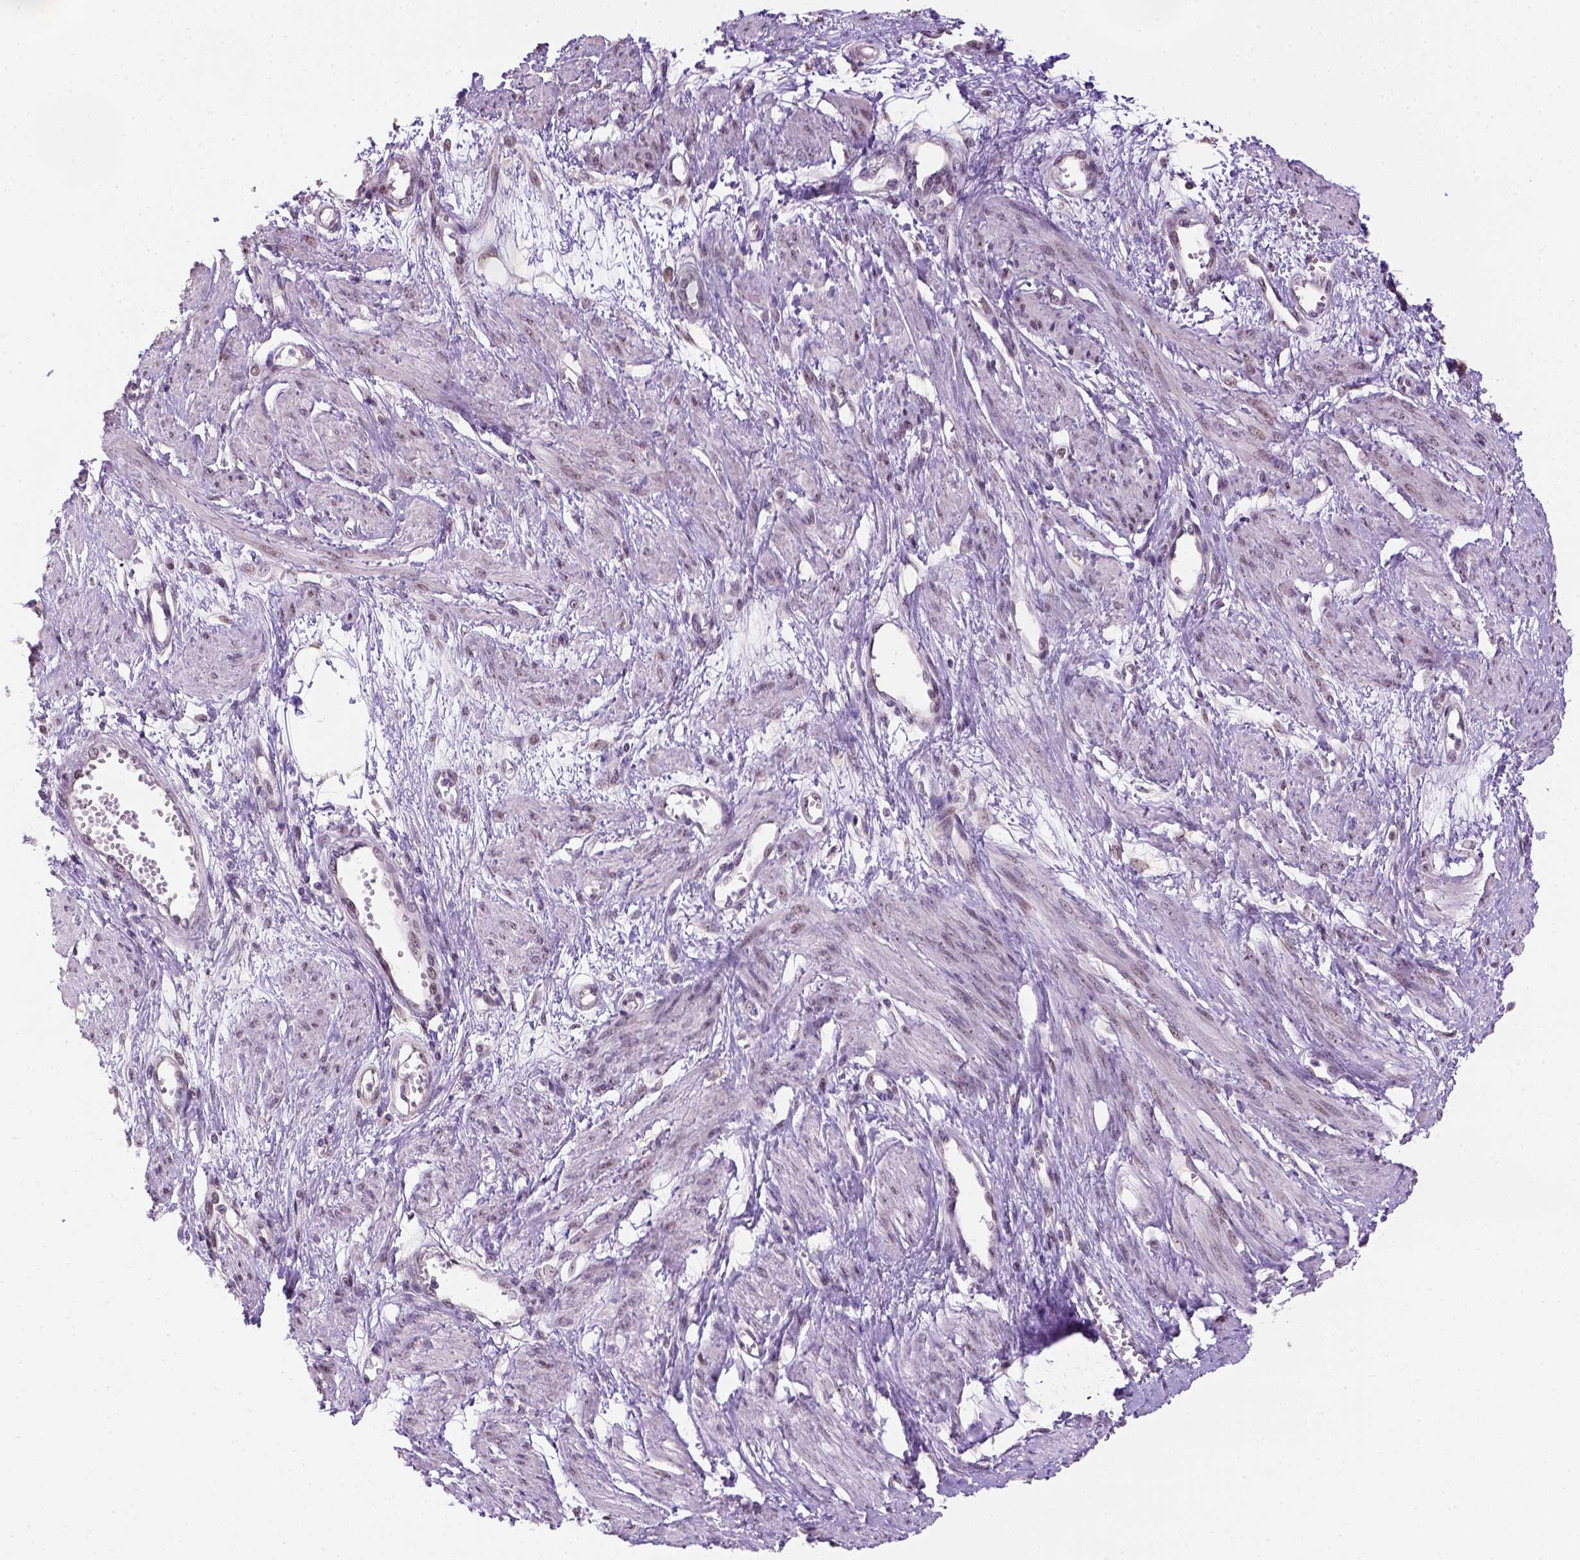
{"staining": {"intensity": "weak", "quantity": ">75%", "location": "nuclear"}, "tissue": "smooth muscle", "cell_type": "Smooth muscle cells", "image_type": "normal", "snomed": [{"axis": "morphology", "description": "Normal tissue, NOS"}, {"axis": "topography", "description": "Smooth muscle"}, {"axis": "topography", "description": "Uterus"}], "caption": "This histopathology image demonstrates IHC staining of benign human smooth muscle, with low weak nuclear staining in approximately >75% of smooth muscle cells.", "gene": "DDX50", "patient": {"sex": "female", "age": 39}}